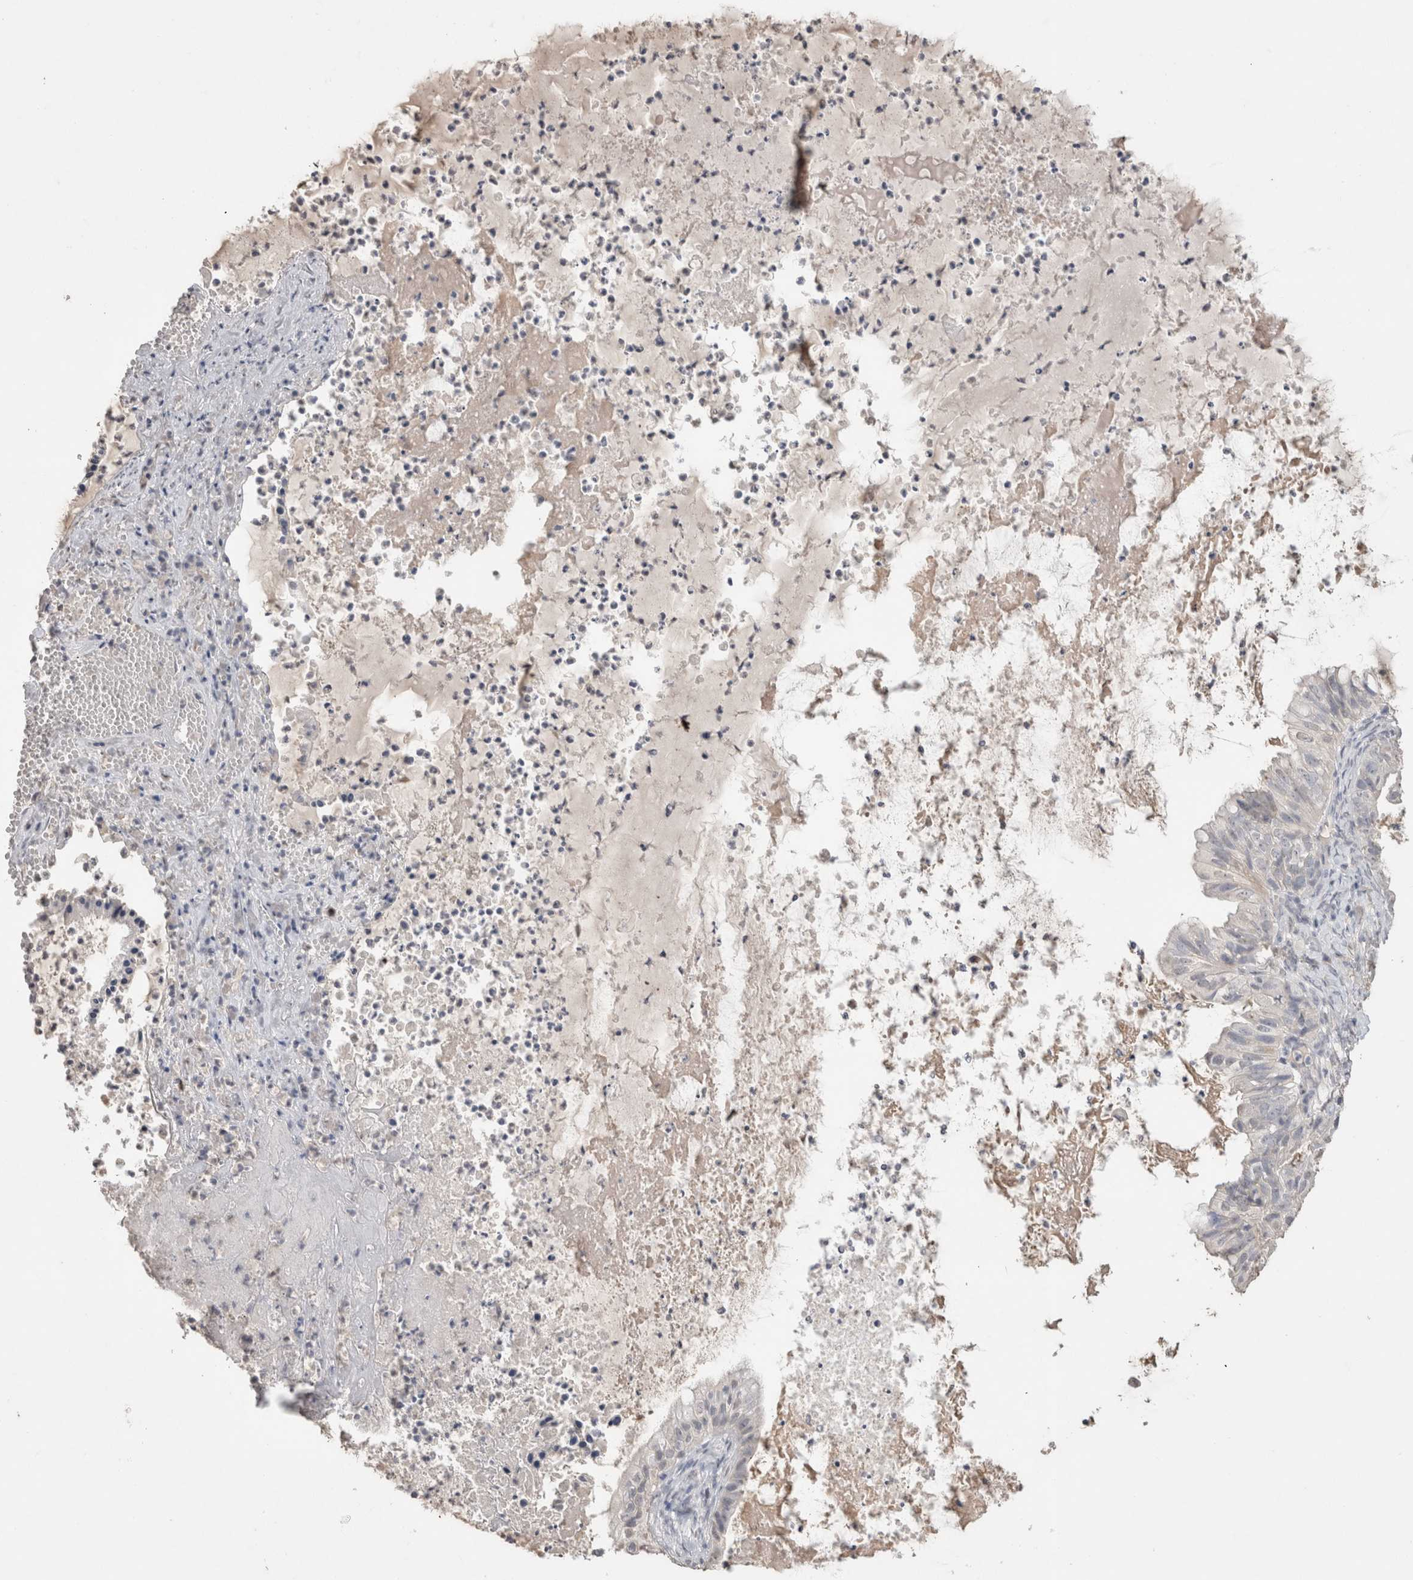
{"staining": {"intensity": "negative", "quantity": "none", "location": "none"}, "tissue": "ovarian cancer", "cell_type": "Tumor cells", "image_type": "cancer", "snomed": [{"axis": "morphology", "description": "Cystadenocarcinoma, mucinous, NOS"}, {"axis": "topography", "description": "Ovary"}], "caption": "Immunohistochemical staining of ovarian cancer displays no significant expression in tumor cells.", "gene": "NAALADL2", "patient": {"sex": "female", "age": 80}}